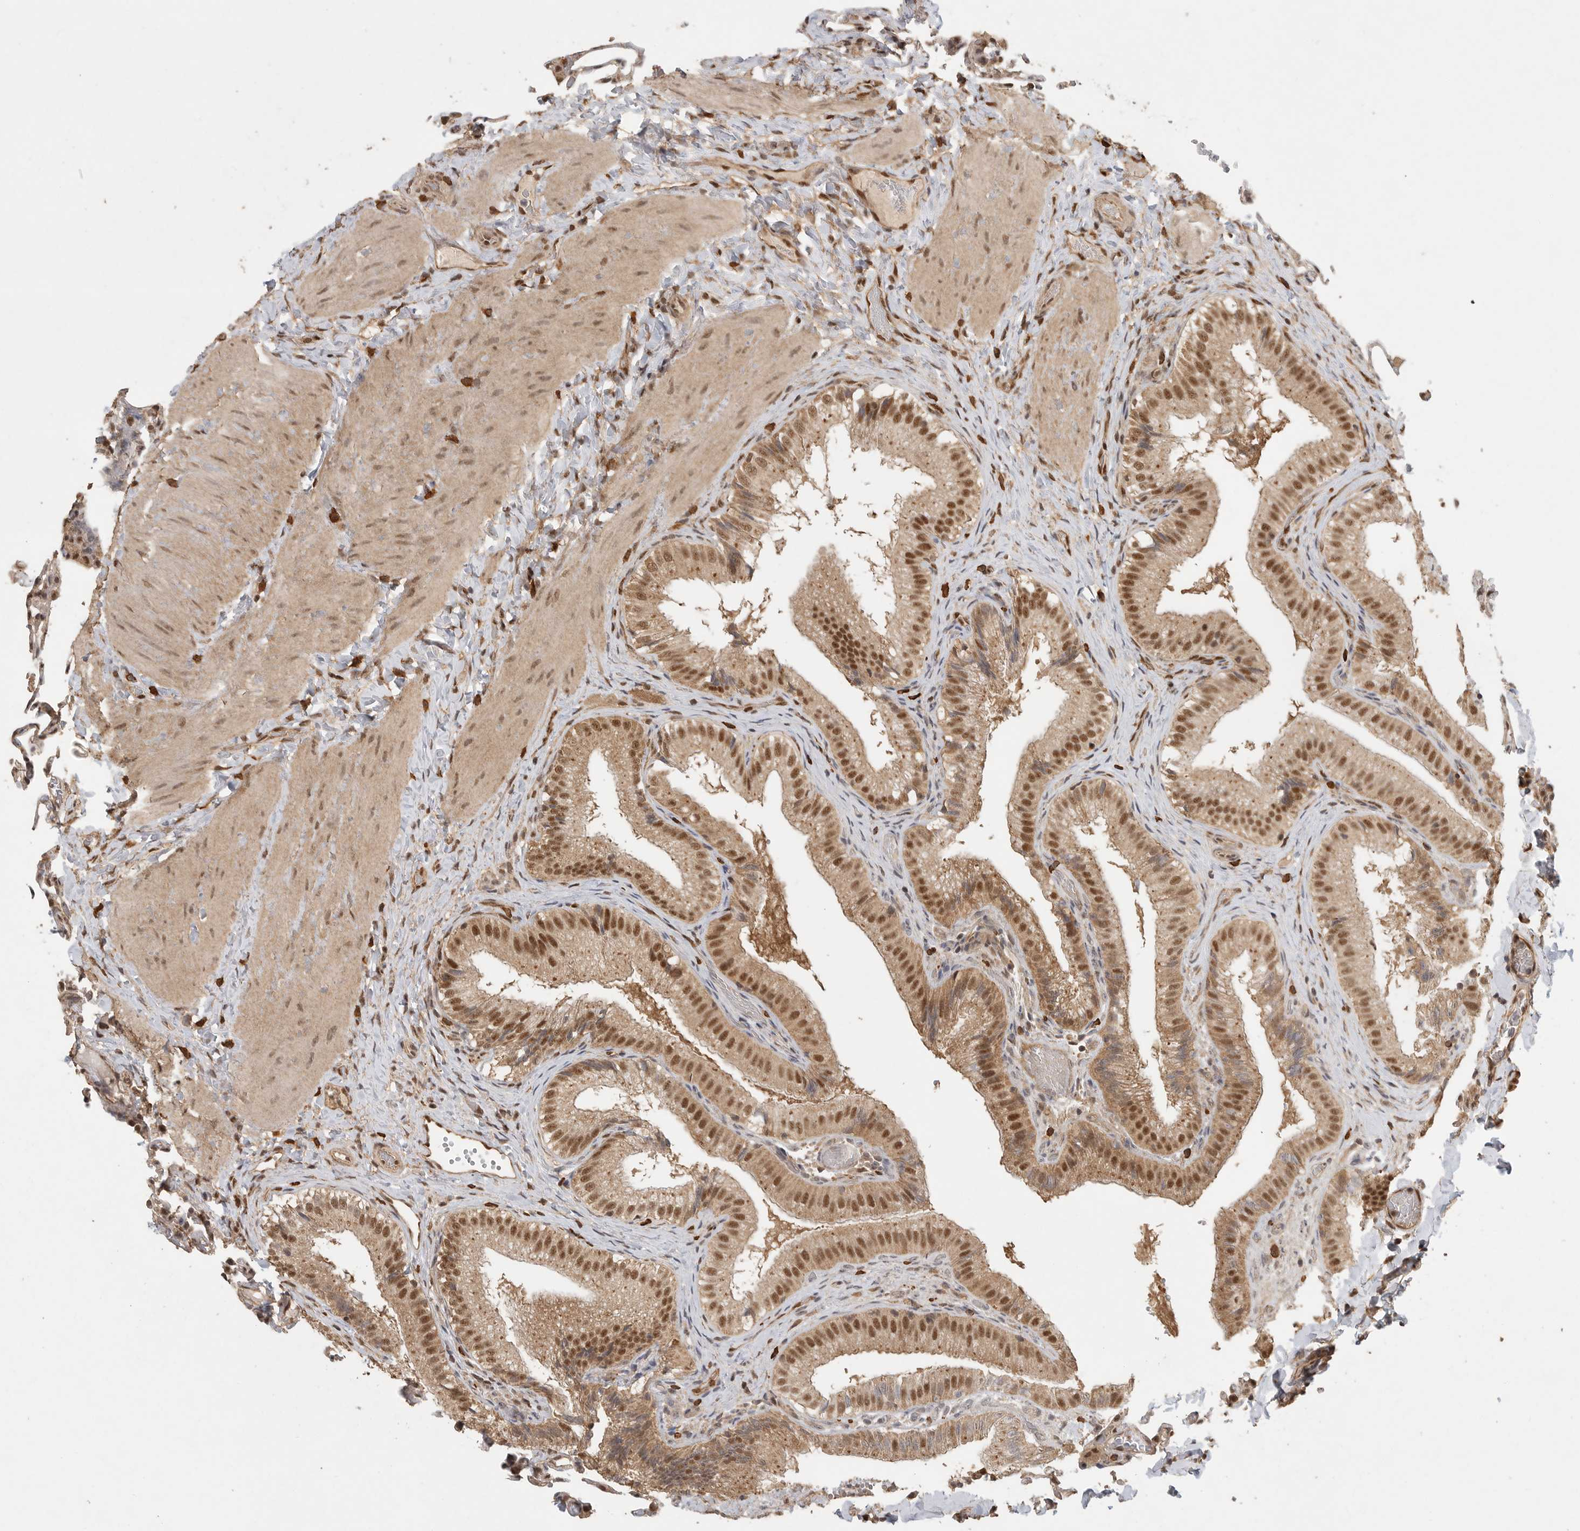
{"staining": {"intensity": "strong", "quantity": ">75%", "location": "cytoplasmic/membranous,nuclear"}, "tissue": "gallbladder", "cell_type": "Glandular cells", "image_type": "normal", "snomed": [{"axis": "morphology", "description": "Normal tissue, NOS"}, {"axis": "topography", "description": "Gallbladder"}], "caption": "Protein analysis of benign gallbladder exhibits strong cytoplasmic/membranous,nuclear expression in about >75% of glandular cells. Nuclei are stained in blue.", "gene": "DFFA", "patient": {"sex": "female", "age": 30}}